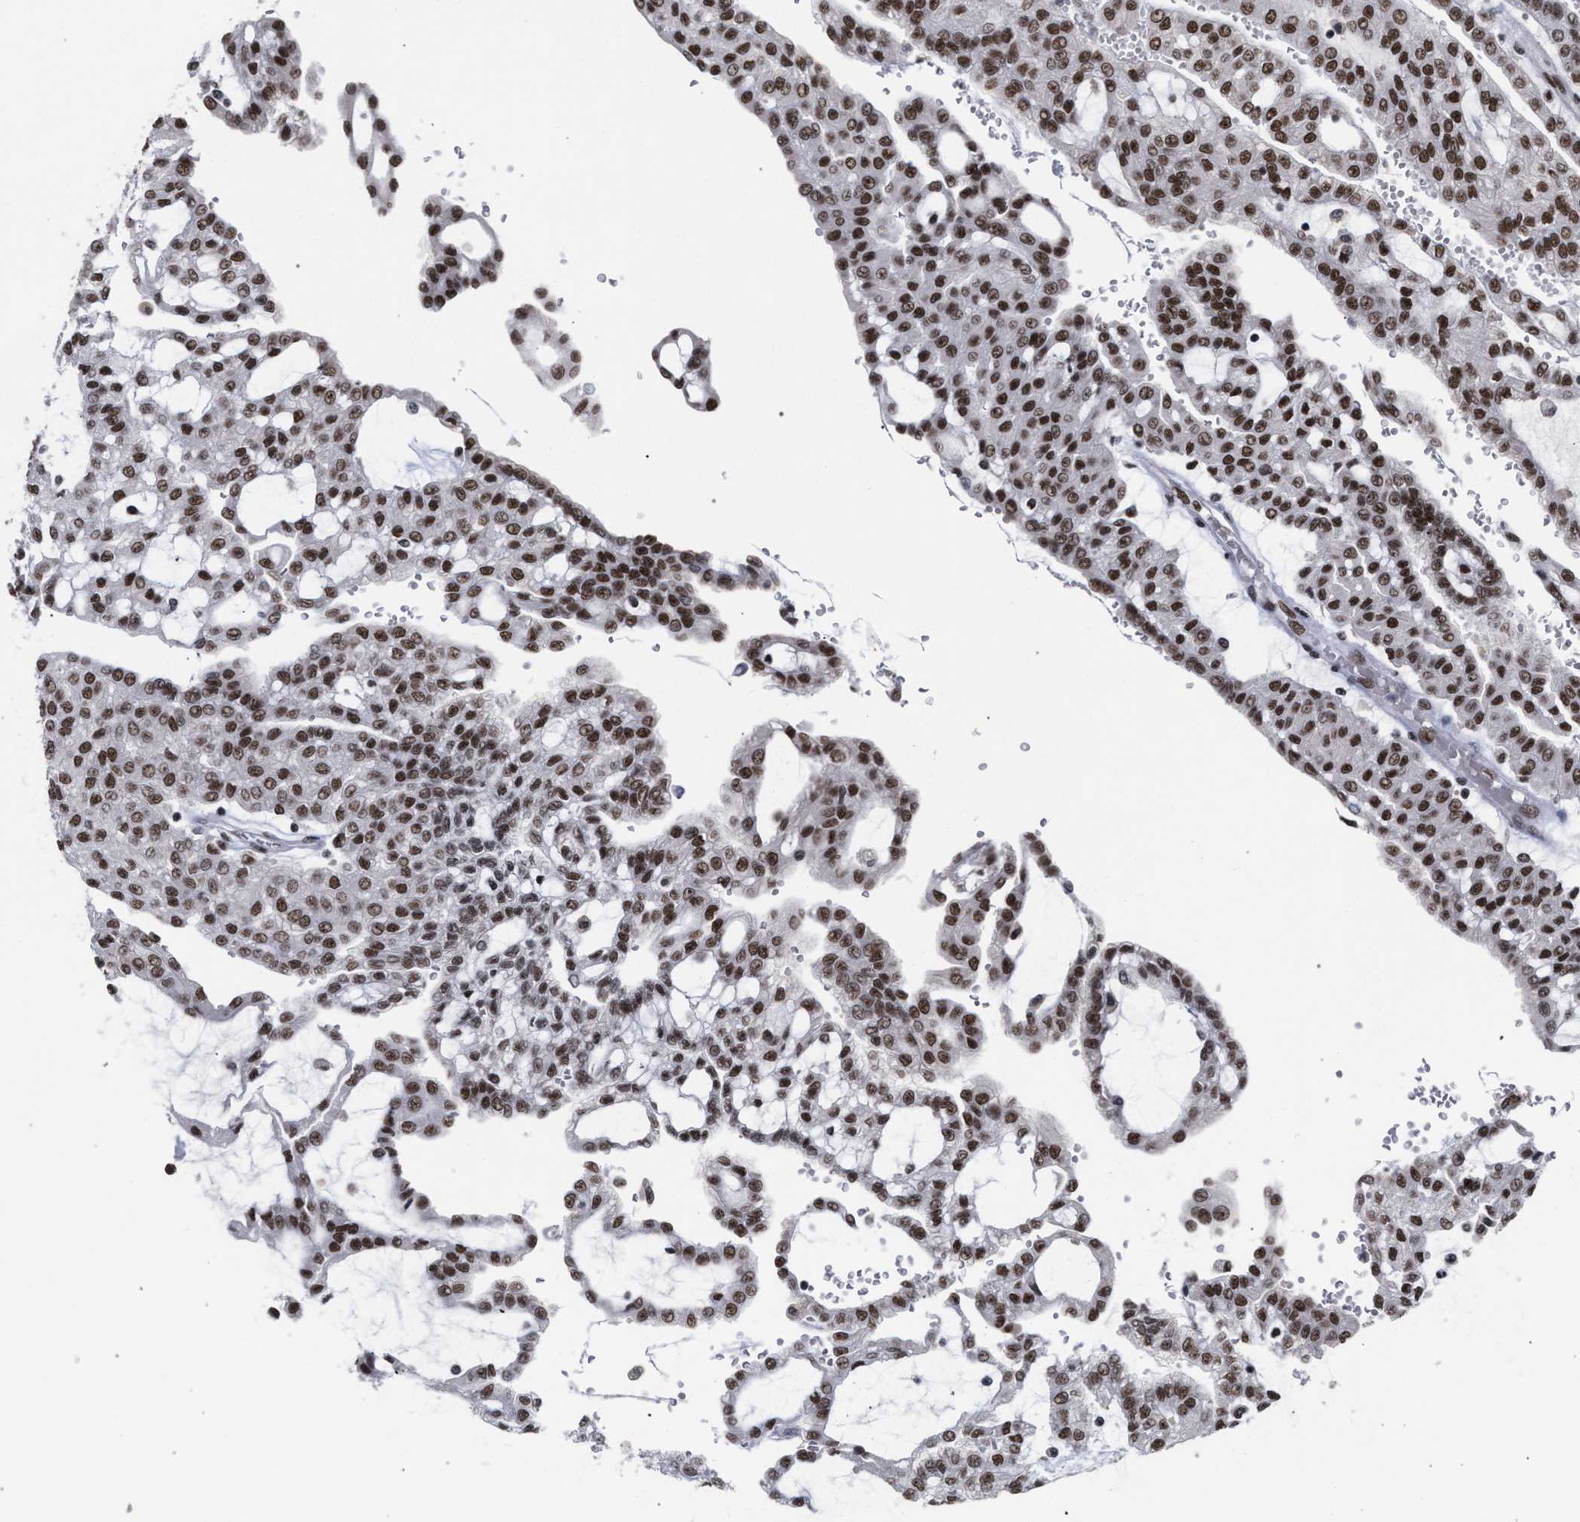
{"staining": {"intensity": "moderate", "quantity": ">75%", "location": "nuclear"}, "tissue": "renal cancer", "cell_type": "Tumor cells", "image_type": "cancer", "snomed": [{"axis": "morphology", "description": "Adenocarcinoma, NOS"}, {"axis": "topography", "description": "Kidney"}], "caption": "Human renal adenocarcinoma stained for a protein (brown) reveals moderate nuclear positive expression in about >75% of tumor cells.", "gene": "SCAF4", "patient": {"sex": "male", "age": 63}}